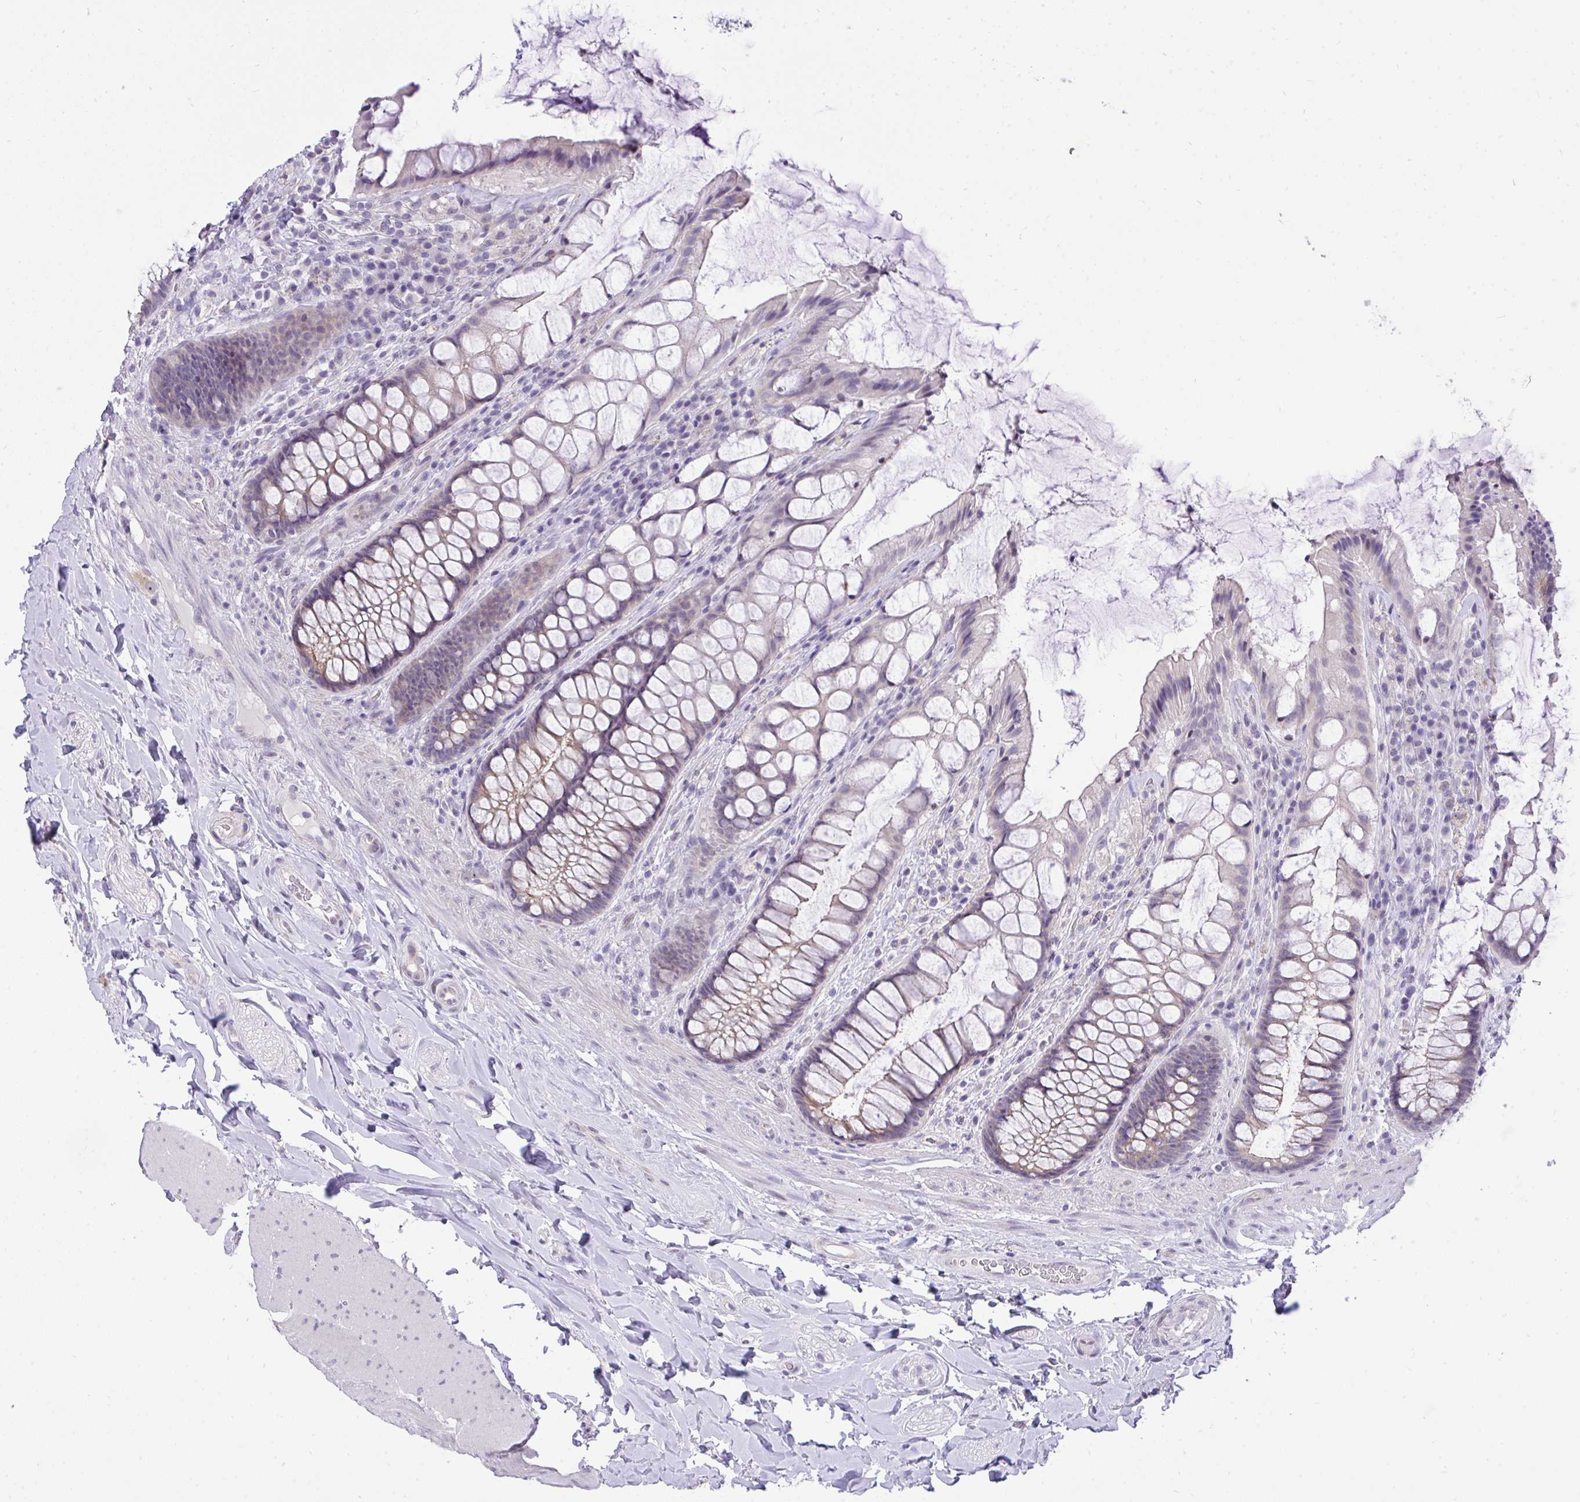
{"staining": {"intensity": "weak", "quantity": "25%-75%", "location": "cytoplasmic/membranous"}, "tissue": "rectum", "cell_type": "Glandular cells", "image_type": "normal", "snomed": [{"axis": "morphology", "description": "Normal tissue, NOS"}, {"axis": "topography", "description": "Rectum"}], "caption": "This is a histology image of IHC staining of unremarkable rectum, which shows weak staining in the cytoplasmic/membranous of glandular cells.", "gene": "VGLL3", "patient": {"sex": "female", "age": 58}}